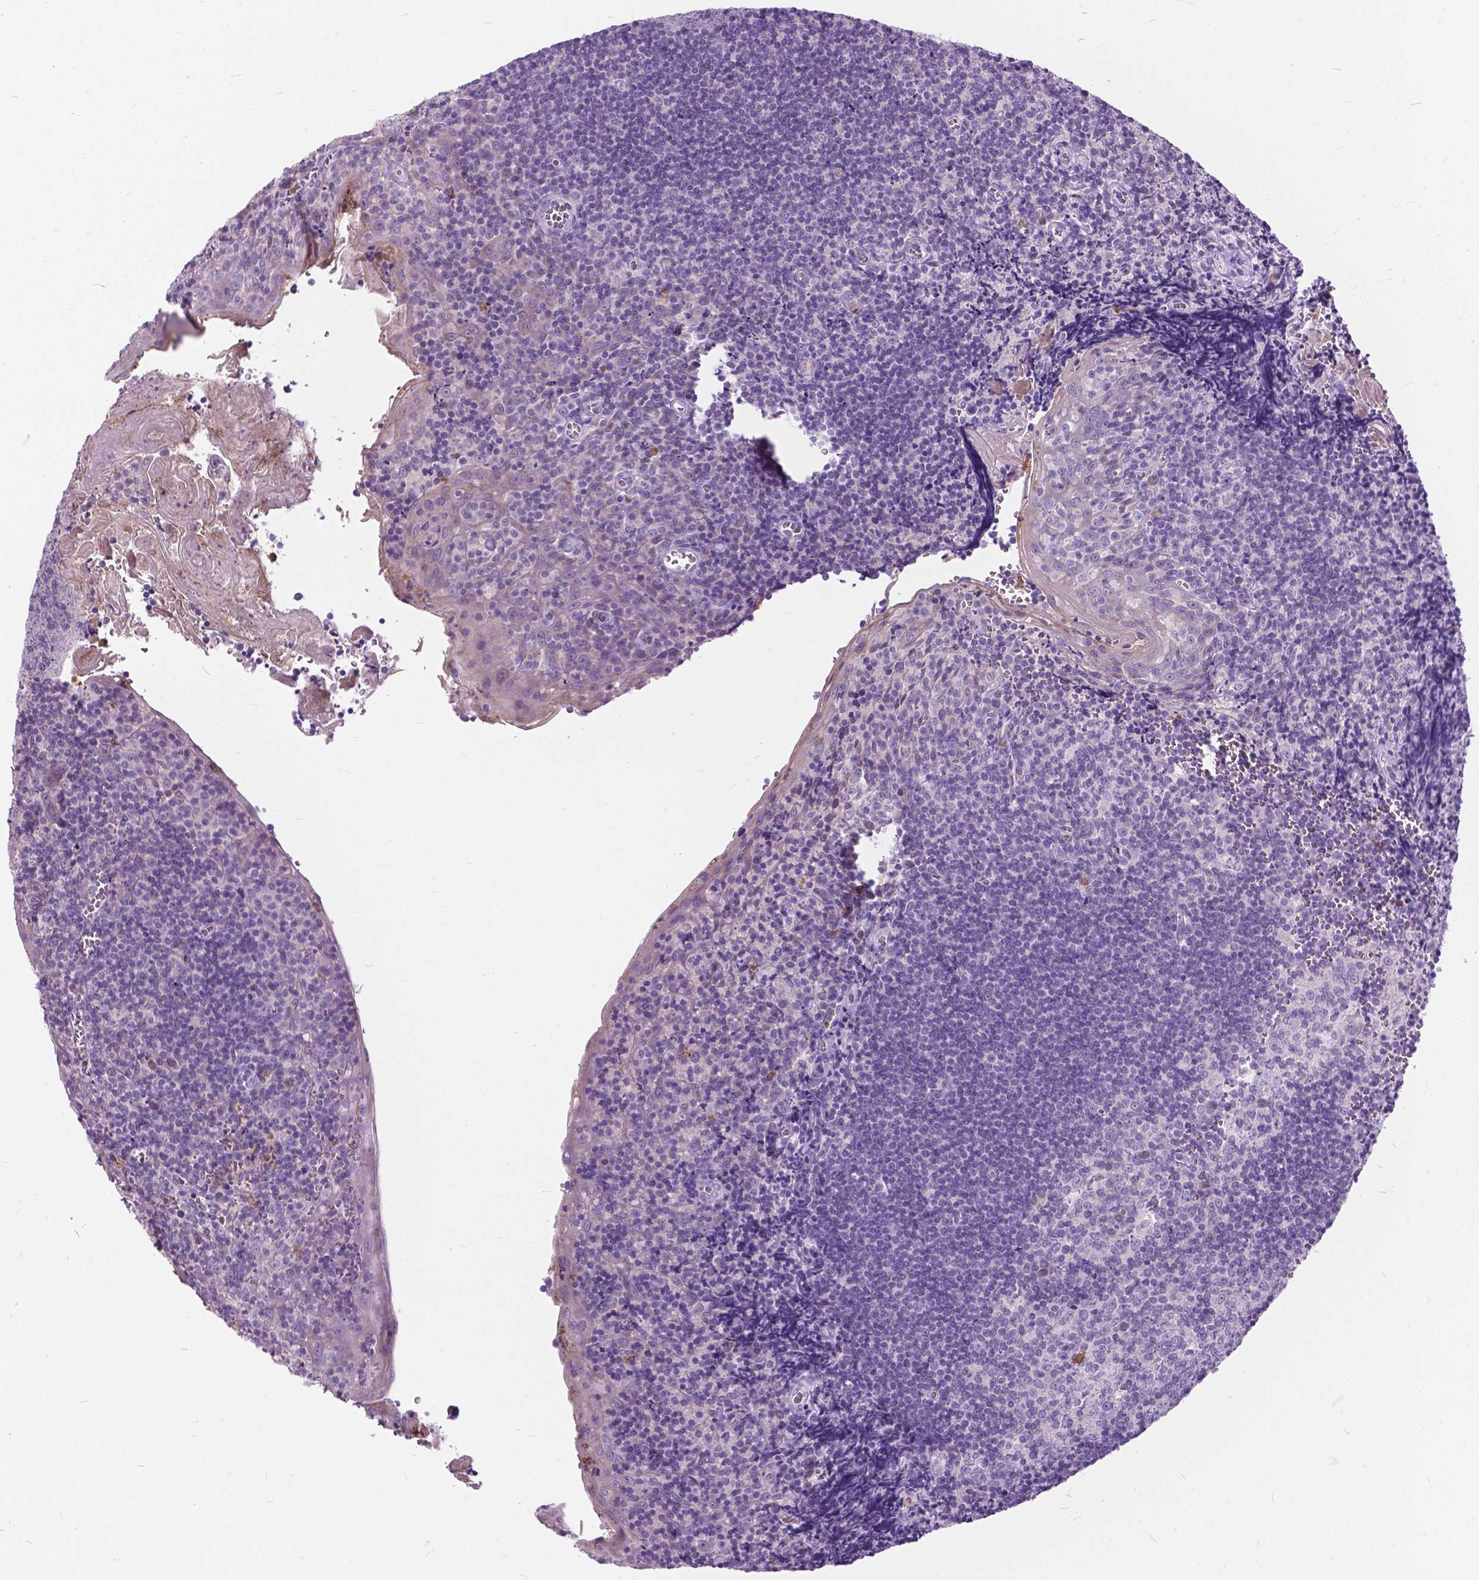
{"staining": {"intensity": "negative", "quantity": "none", "location": "none"}, "tissue": "tonsil", "cell_type": "Germinal center cells", "image_type": "normal", "snomed": [{"axis": "morphology", "description": "Normal tissue, NOS"}, {"axis": "morphology", "description": "Inflammation, NOS"}, {"axis": "topography", "description": "Tonsil"}], "caption": "Germinal center cells show no significant staining in unremarkable tonsil. (DAB IHC with hematoxylin counter stain).", "gene": "PRR35", "patient": {"sex": "female", "age": 31}}